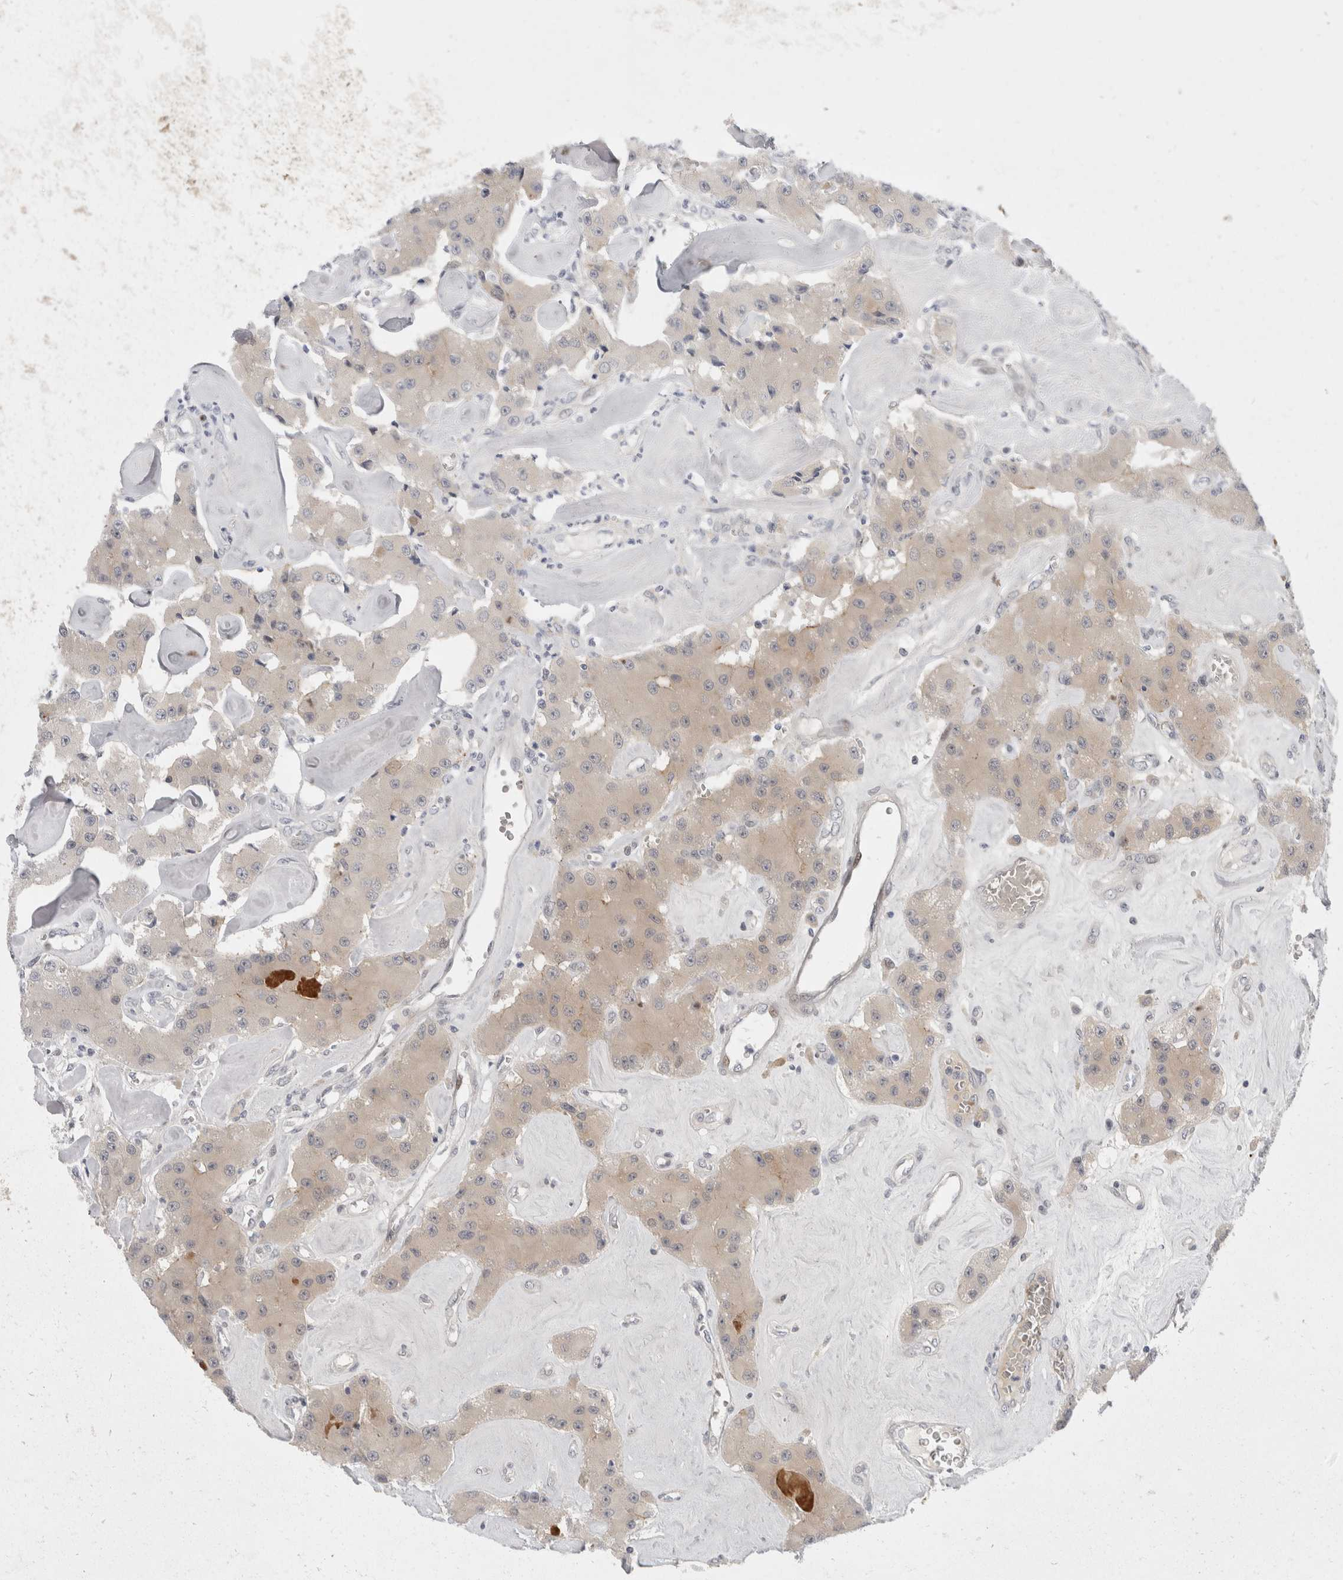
{"staining": {"intensity": "weak", "quantity": "25%-75%", "location": "cytoplasmic/membranous"}, "tissue": "carcinoid", "cell_type": "Tumor cells", "image_type": "cancer", "snomed": [{"axis": "morphology", "description": "Carcinoid, malignant, NOS"}, {"axis": "topography", "description": "Pancreas"}], "caption": "Protein expression analysis of human carcinoid reveals weak cytoplasmic/membranous staining in about 25%-75% of tumor cells.", "gene": "TOM1L2", "patient": {"sex": "male", "age": 41}}